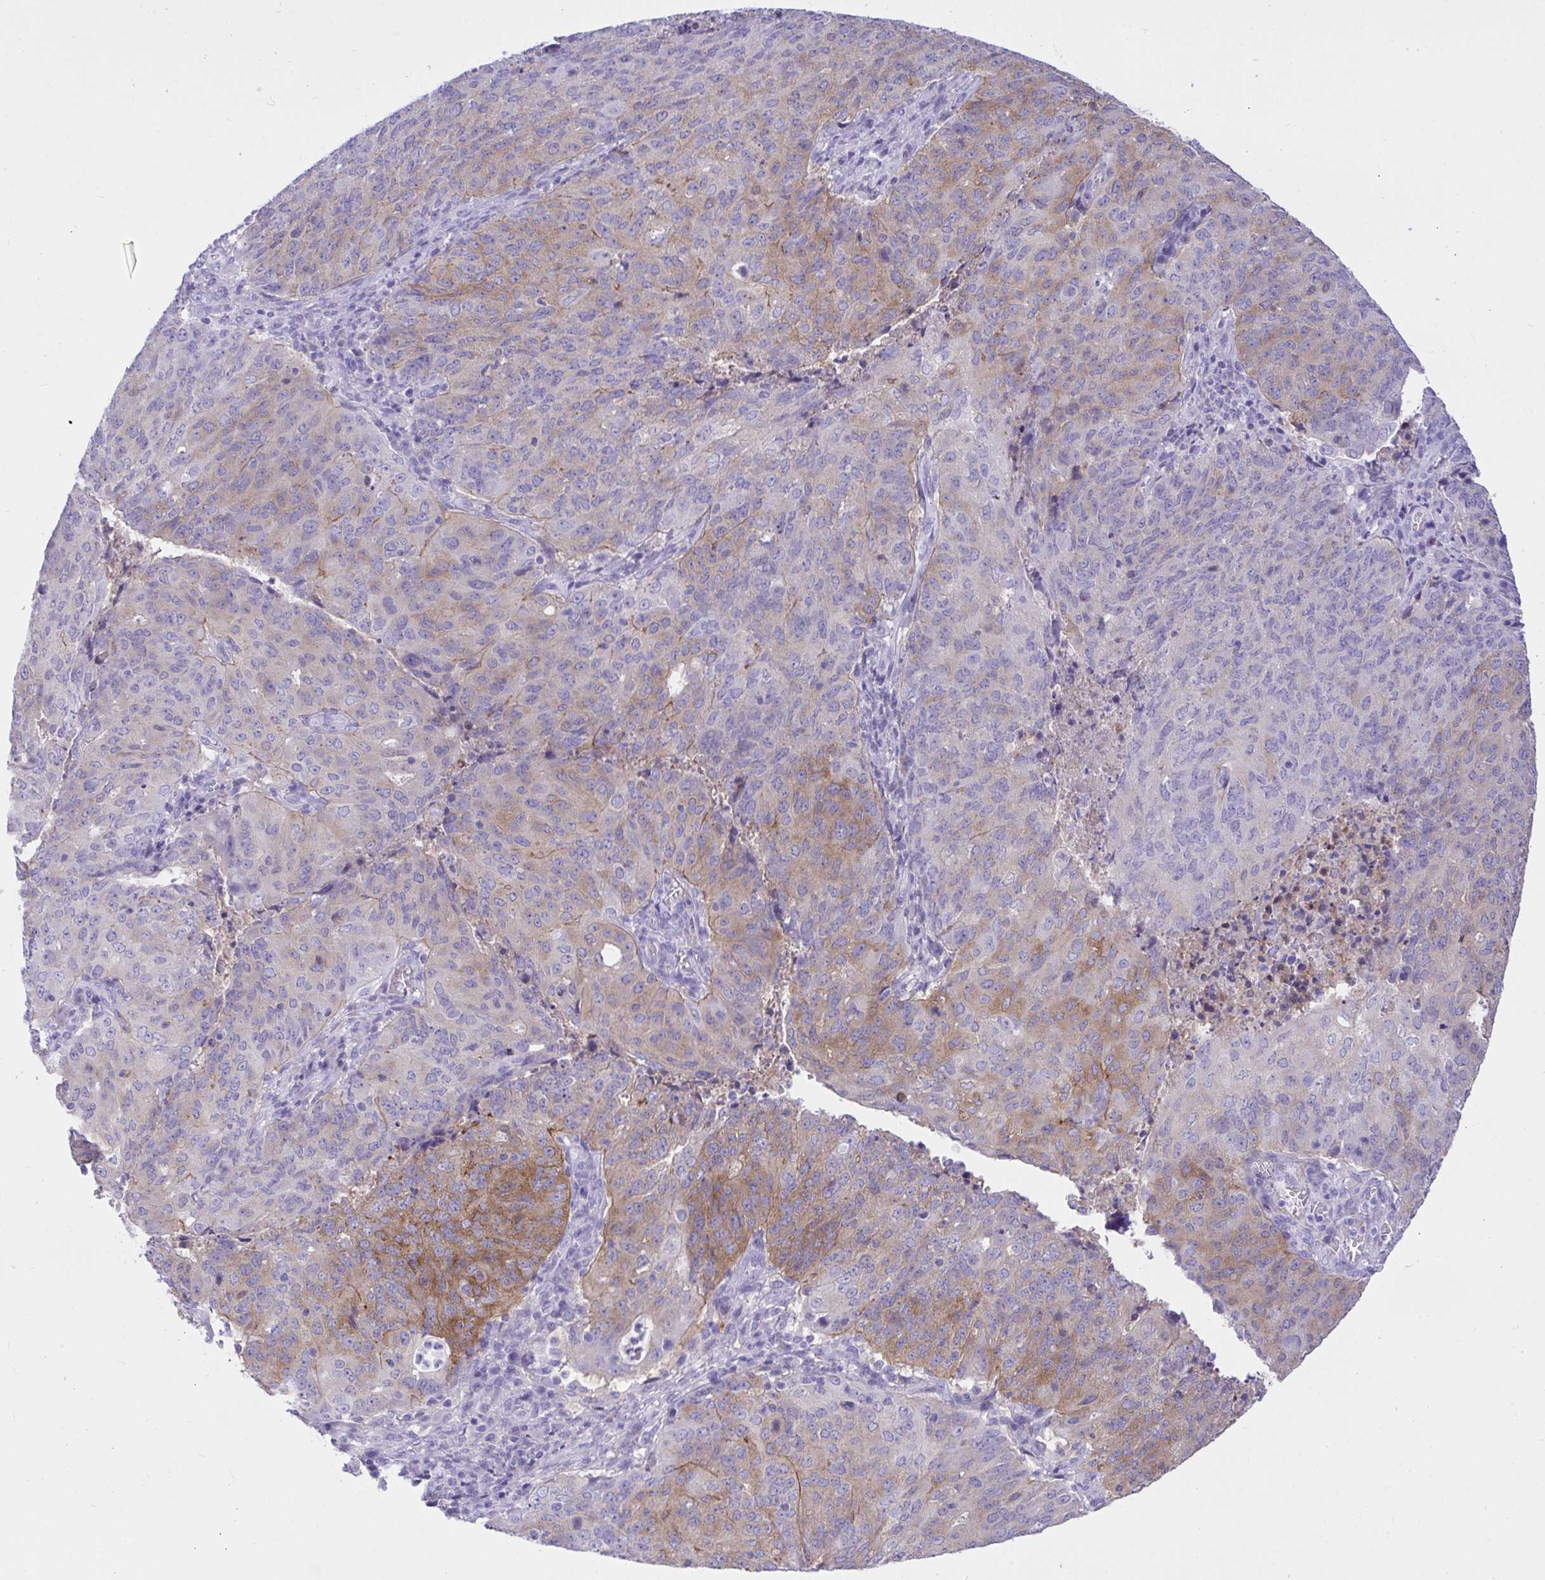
{"staining": {"intensity": "weak", "quantity": "25%-75%", "location": "cytoplasmic/membranous"}, "tissue": "endometrial cancer", "cell_type": "Tumor cells", "image_type": "cancer", "snomed": [{"axis": "morphology", "description": "Adenocarcinoma, NOS"}, {"axis": "topography", "description": "Endometrium"}], "caption": "Weak cytoplasmic/membranous positivity is present in approximately 25%-75% of tumor cells in endometrial cancer.", "gene": "TLN2", "patient": {"sex": "female", "age": 82}}